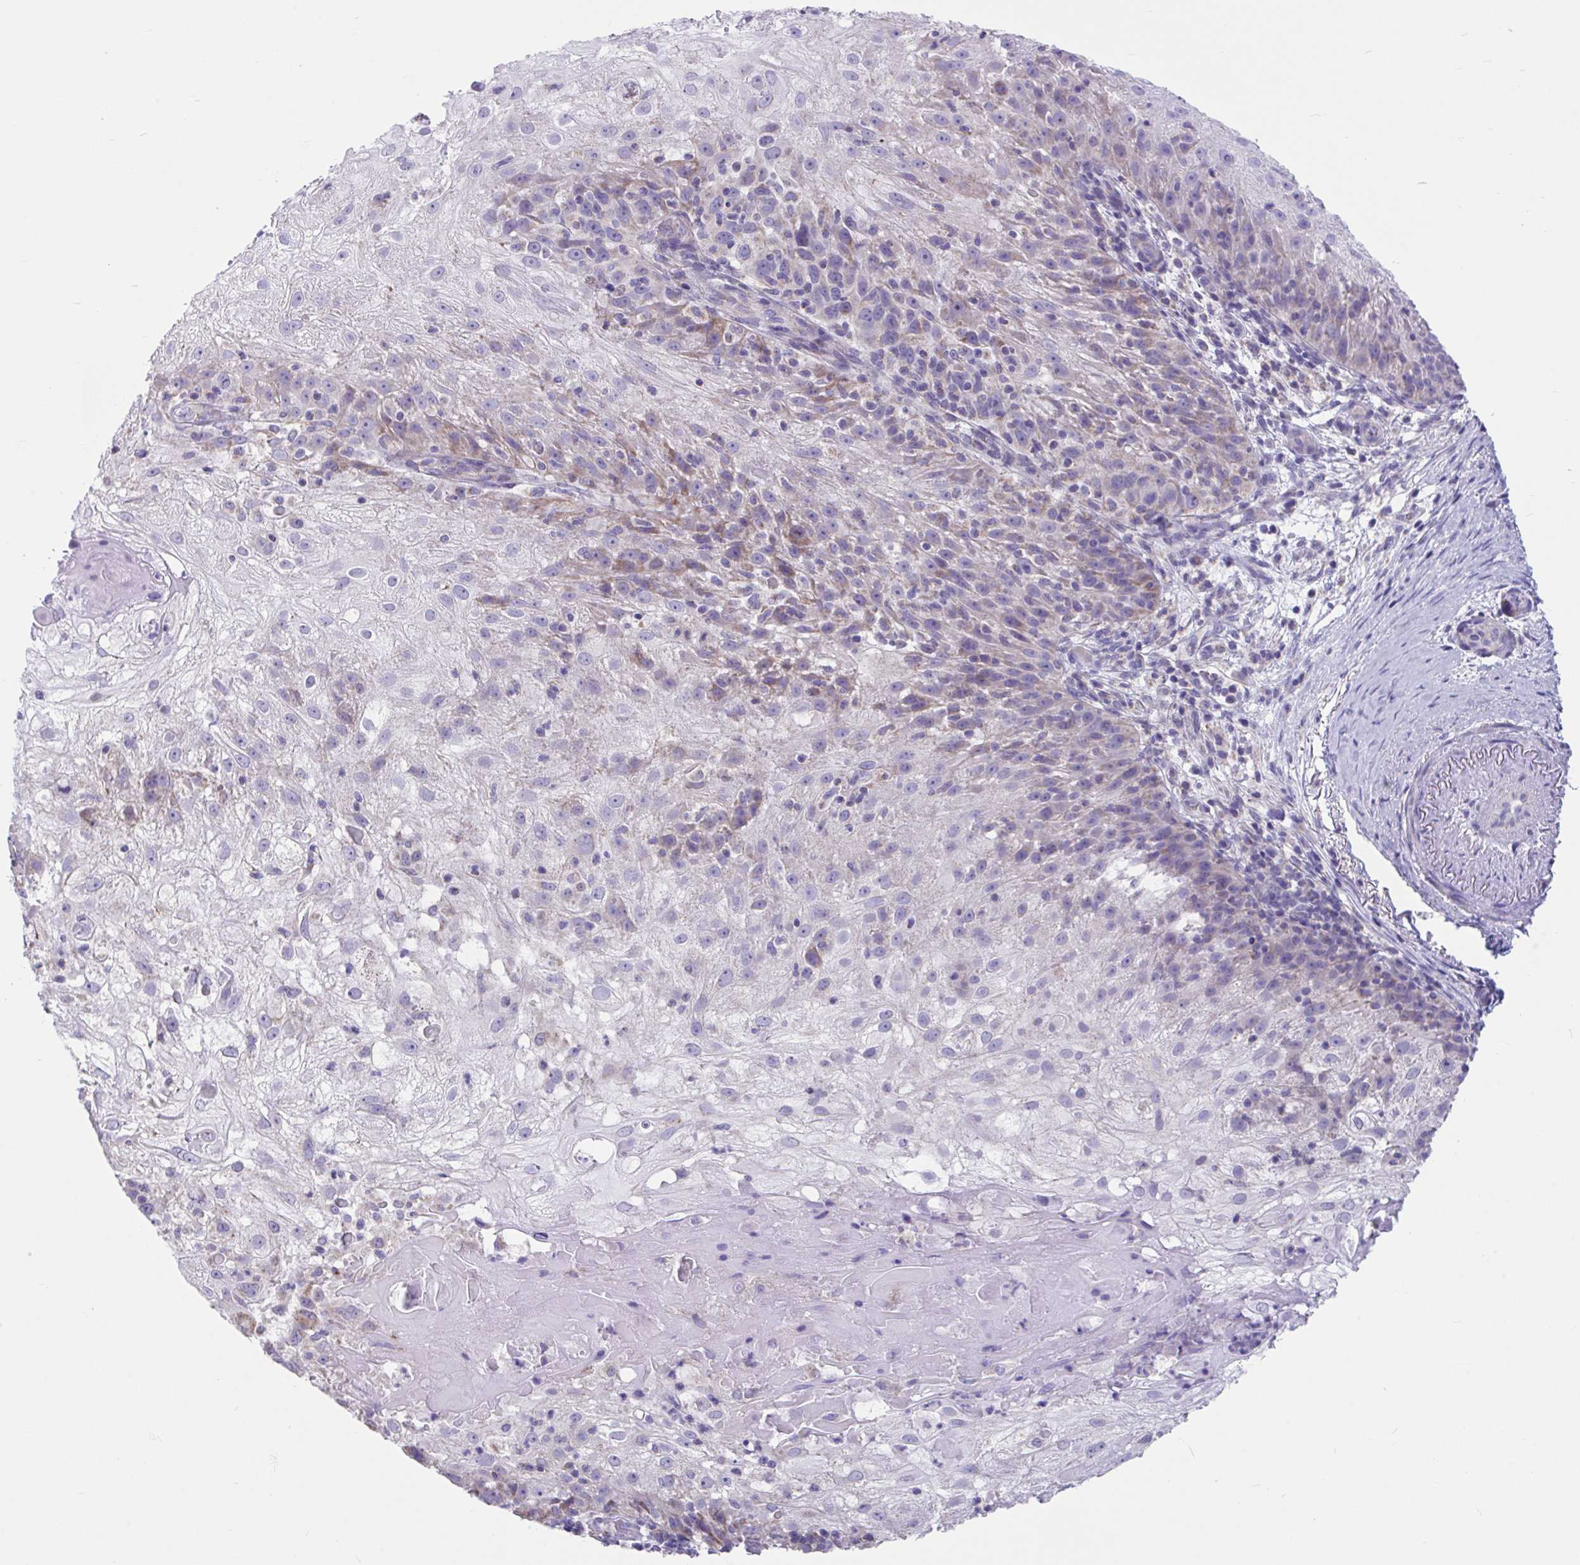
{"staining": {"intensity": "moderate", "quantity": "<25%", "location": "cytoplasmic/membranous"}, "tissue": "skin cancer", "cell_type": "Tumor cells", "image_type": "cancer", "snomed": [{"axis": "morphology", "description": "Normal tissue, NOS"}, {"axis": "morphology", "description": "Squamous cell carcinoma, NOS"}, {"axis": "topography", "description": "Skin"}], "caption": "The photomicrograph reveals immunohistochemical staining of skin cancer. There is moderate cytoplasmic/membranous positivity is identified in about <25% of tumor cells. Nuclei are stained in blue.", "gene": "OR13A1", "patient": {"sex": "female", "age": 83}}